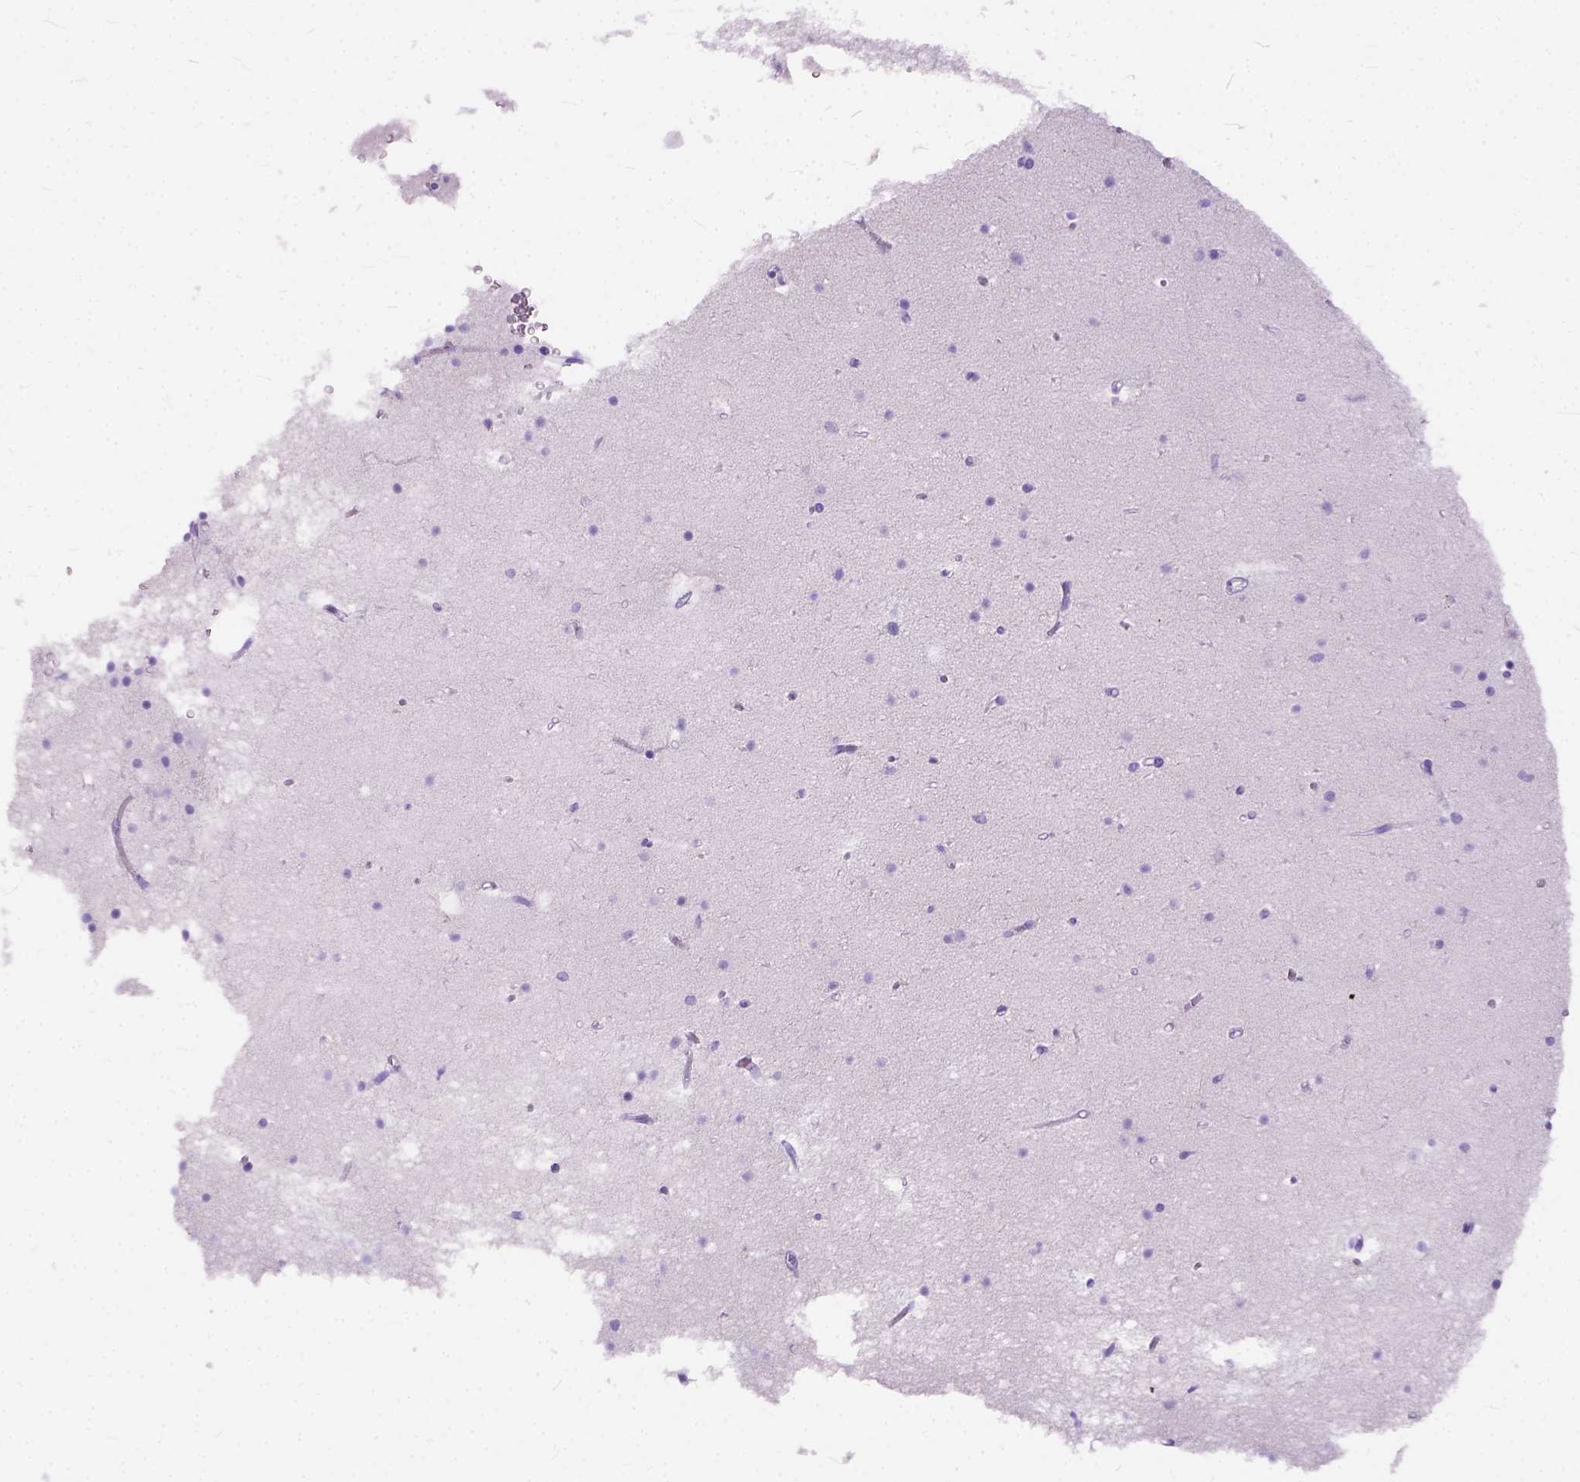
{"staining": {"intensity": "negative", "quantity": "none", "location": "none"}, "tissue": "cerebellum", "cell_type": "Cells in granular layer", "image_type": "normal", "snomed": [{"axis": "morphology", "description": "Normal tissue, NOS"}, {"axis": "topography", "description": "Cerebellum"}], "caption": "Micrograph shows no protein positivity in cells in granular layer of unremarkable cerebellum. (DAB (3,3'-diaminobenzidine) IHC with hematoxylin counter stain).", "gene": "C1QTNF3", "patient": {"sex": "male", "age": 70}}